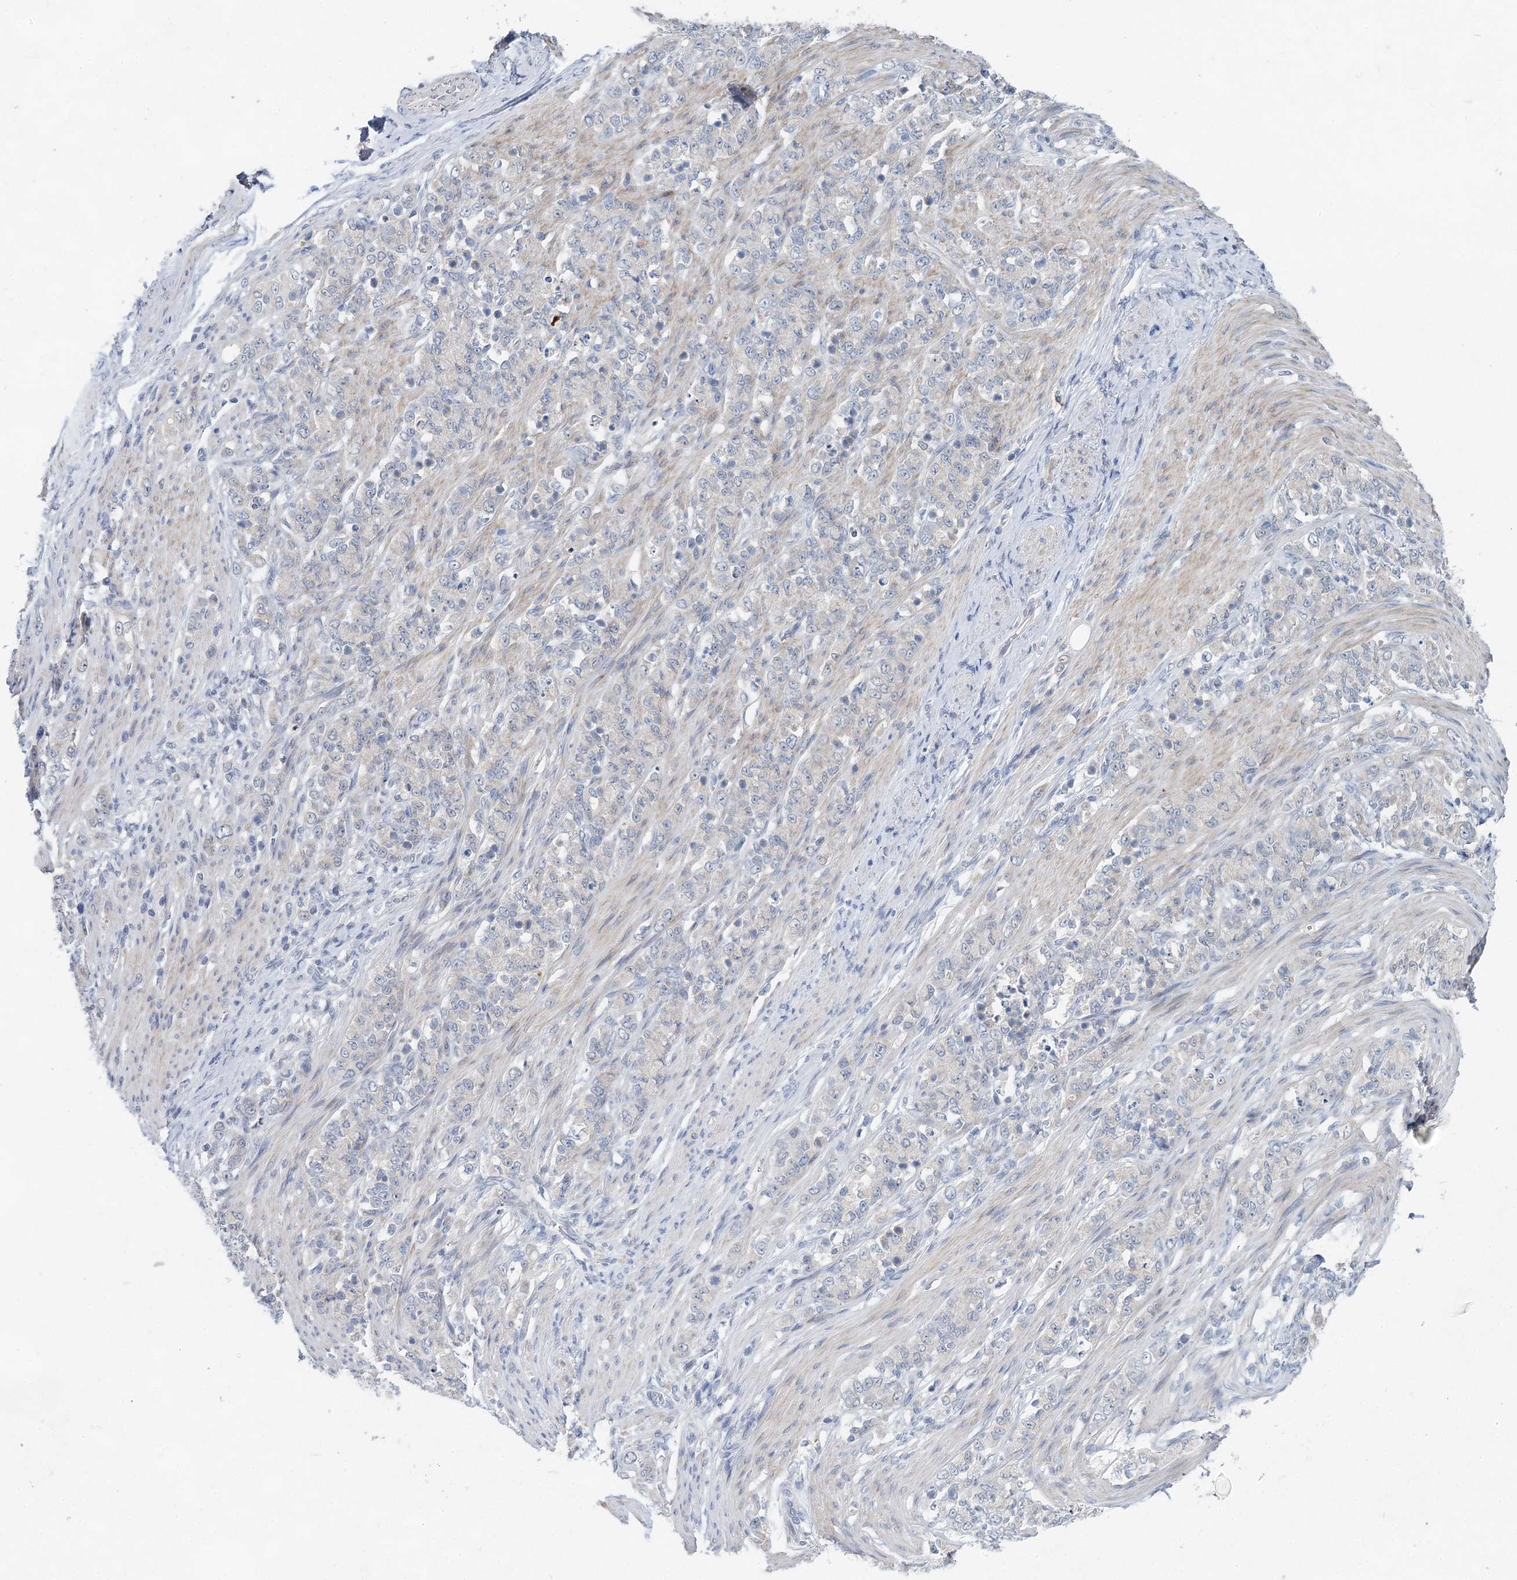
{"staining": {"intensity": "negative", "quantity": "none", "location": "none"}, "tissue": "stomach cancer", "cell_type": "Tumor cells", "image_type": "cancer", "snomed": [{"axis": "morphology", "description": "Adenocarcinoma, NOS"}, {"axis": "topography", "description": "Stomach"}], "caption": "Stomach adenocarcinoma was stained to show a protein in brown. There is no significant staining in tumor cells.", "gene": "BLTP1", "patient": {"sex": "female", "age": 79}}